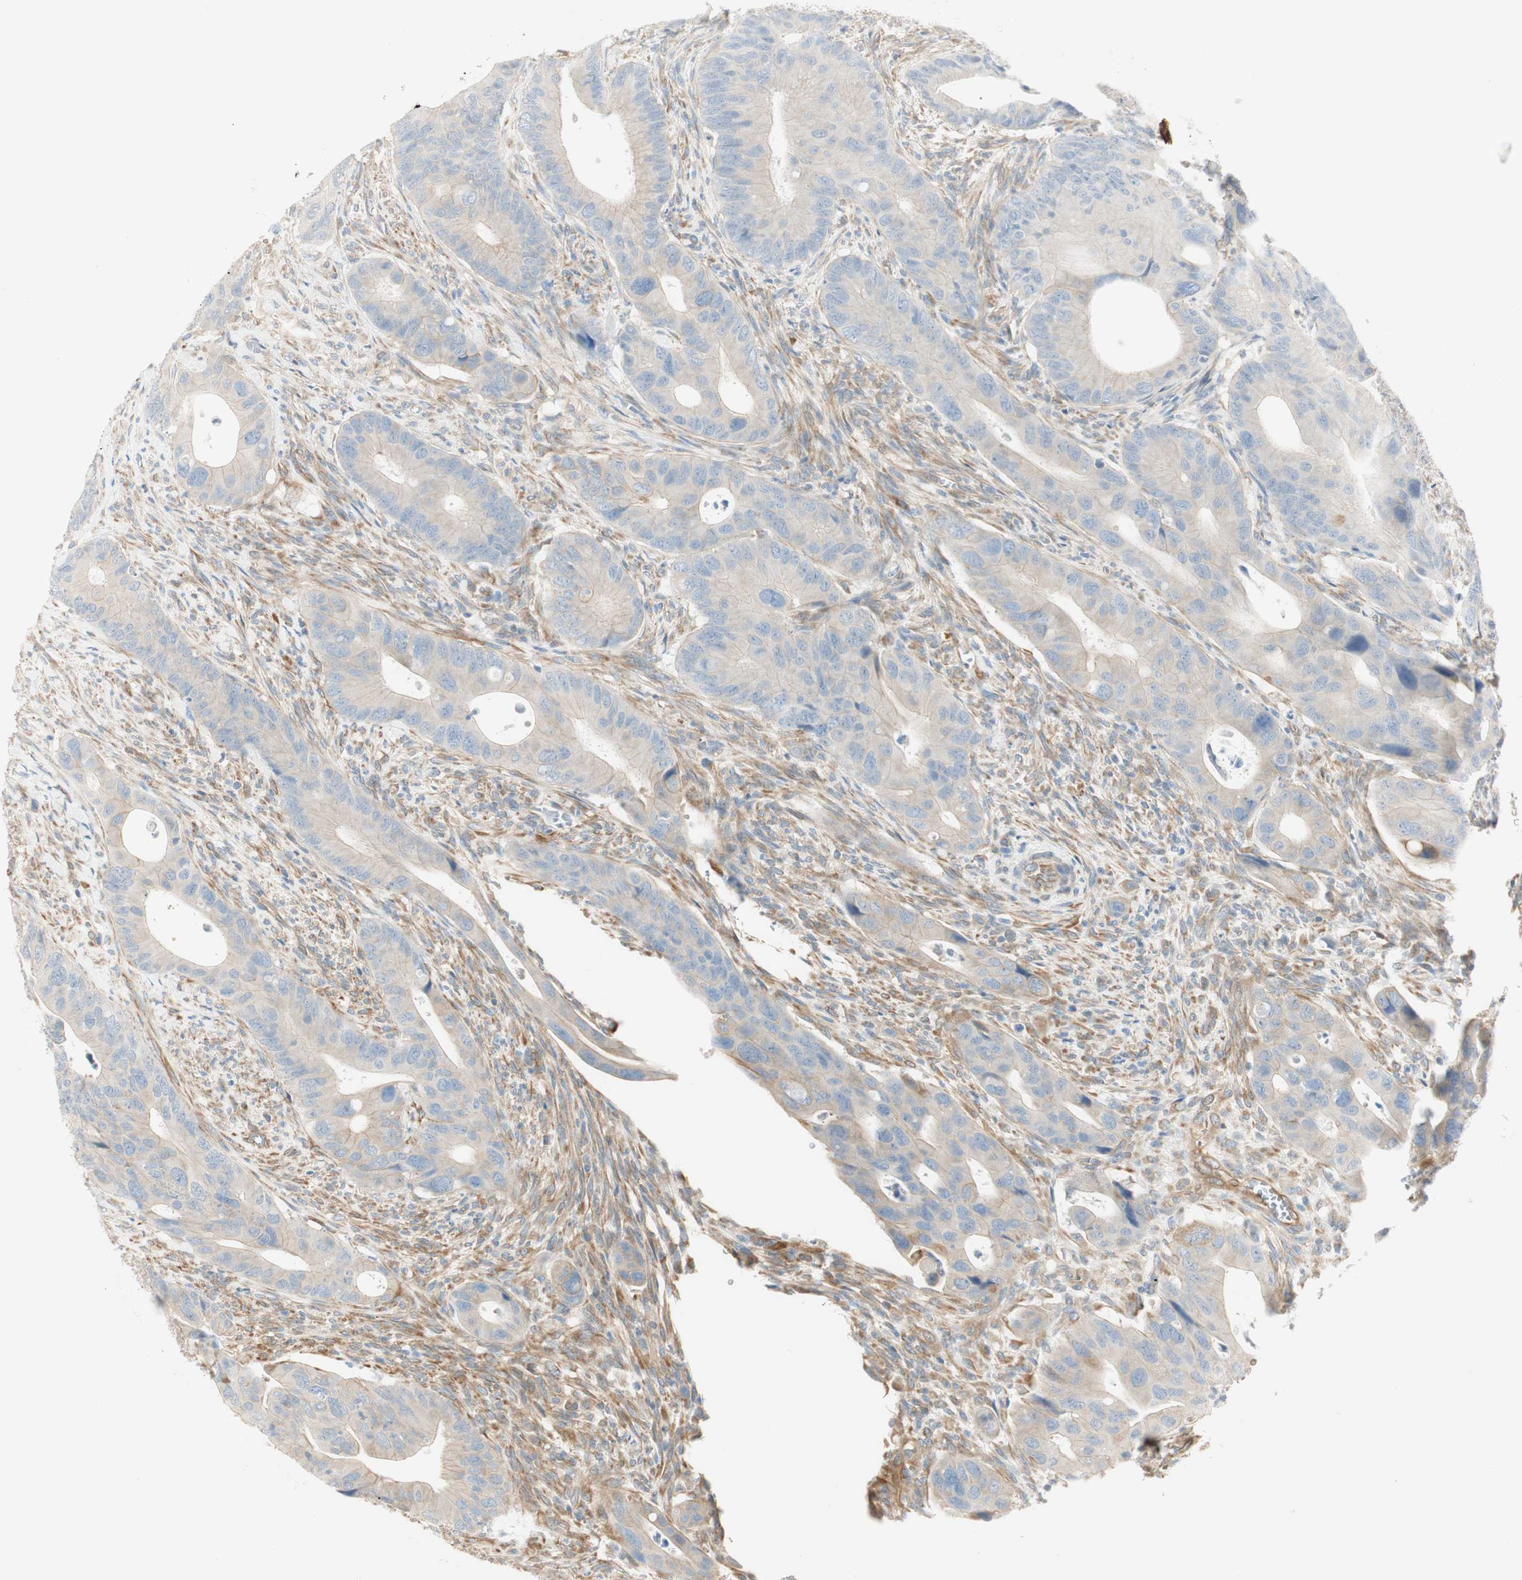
{"staining": {"intensity": "weak", "quantity": ">75%", "location": "cytoplasmic/membranous"}, "tissue": "colorectal cancer", "cell_type": "Tumor cells", "image_type": "cancer", "snomed": [{"axis": "morphology", "description": "Adenocarcinoma, NOS"}, {"axis": "topography", "description": "Rectum"}], "caption": "Adenocarcinoma (colorectal) was stained to show a protein in brown. There is low levels of weak cytoplasmic/membranous expression in about >75% of tumor cells.", "gene": "CDK3", "patient": {"sex": "female", "age": 57}}